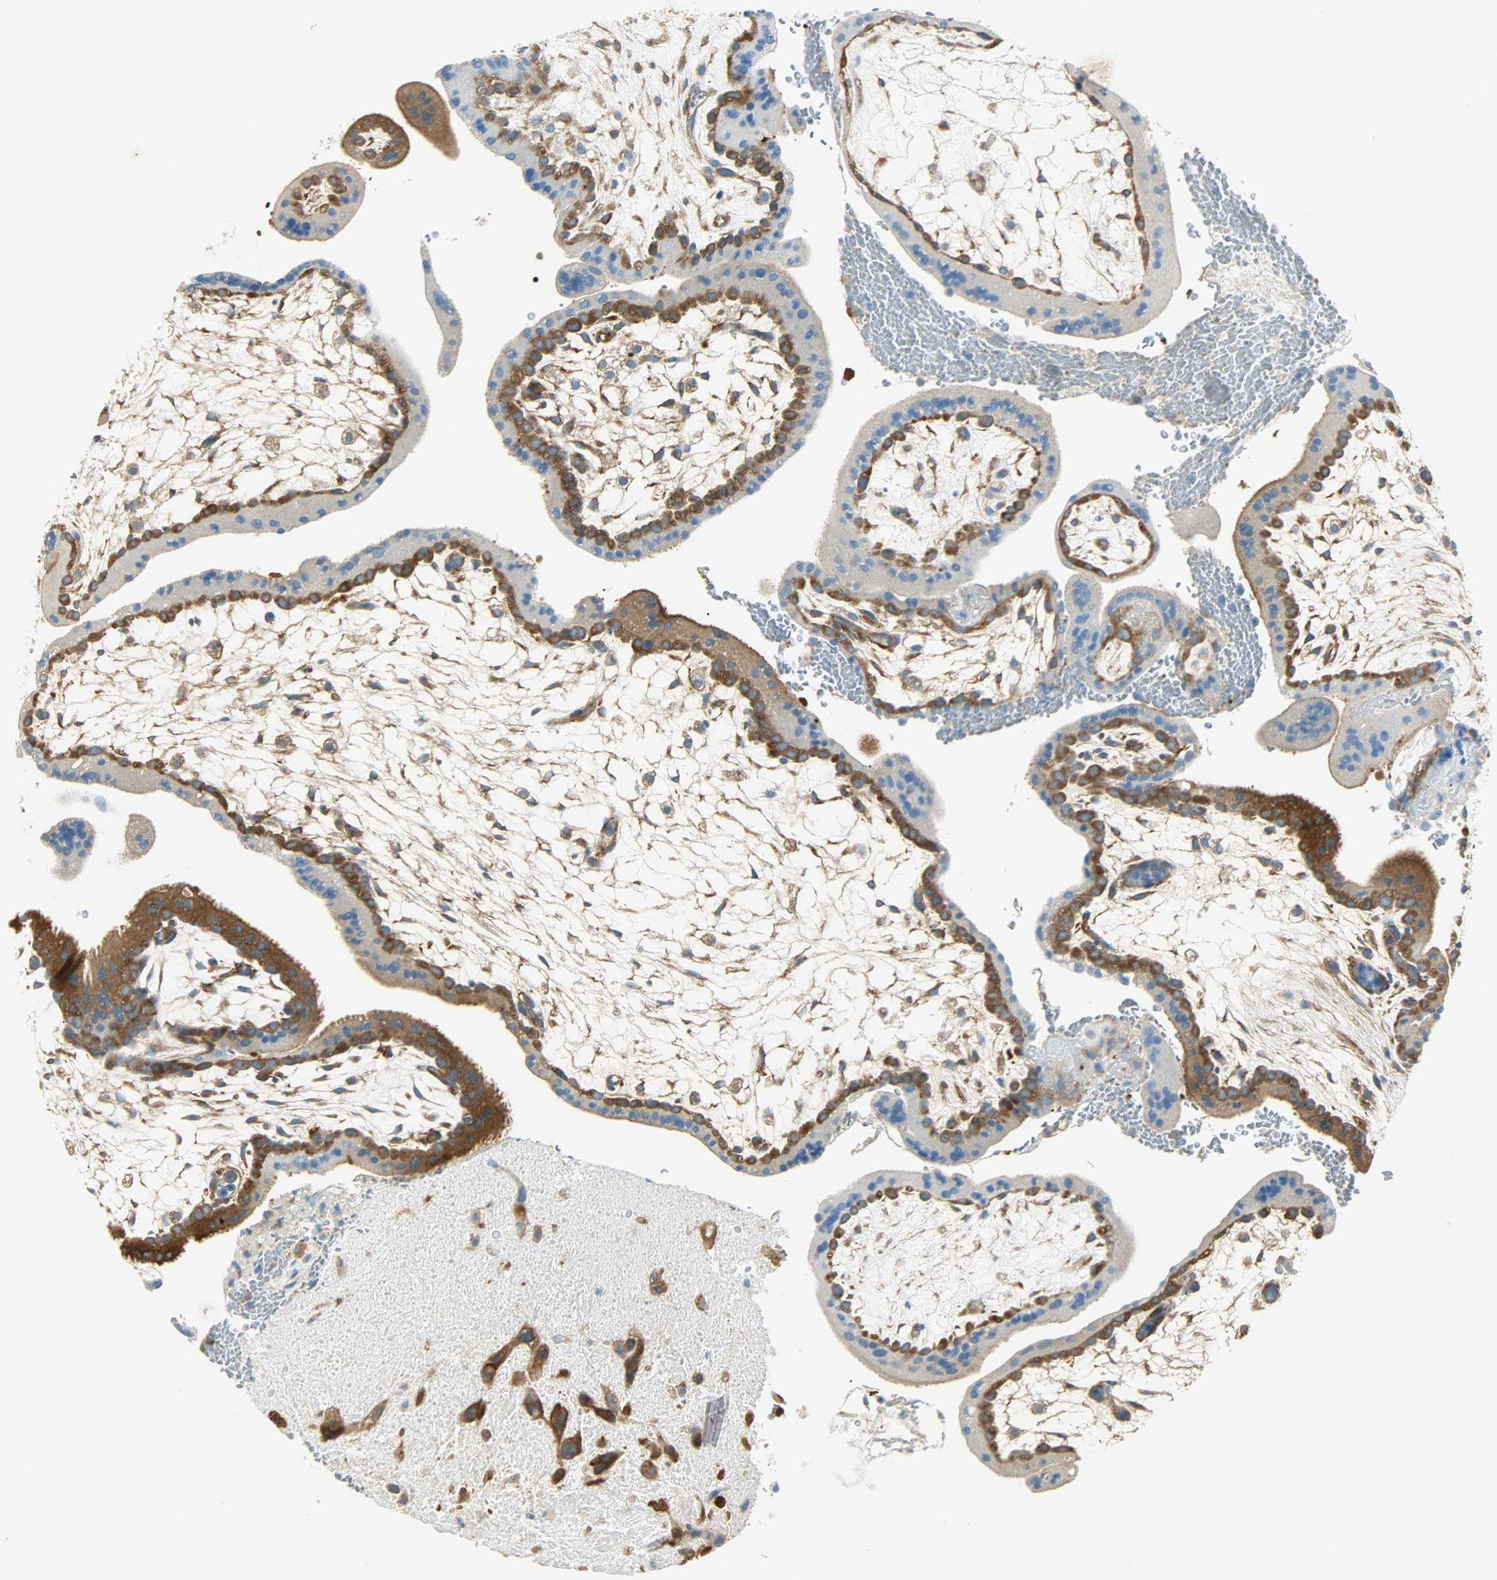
{"staining": {"intensity": "strong", "quantity": ">75%", "location": "cytoplasmic/membranous"}, "tissue": "placenta", "cell_type": "Decidual cells", "image_type": "normal", "snomed": [{"axis": "morphology", "description": "Normal tissue, NOS"}, {"axis": "topography", "description": "Placenta"}], "caption": "Immunohistochemical staining of unremarkable placenta shows >75% levels of strong cytoplasmic/membranous protein positivity in about >75% of decidual cells.", "gene": "TSC22D2", "patient": {"sex": "female", "age": 35}}